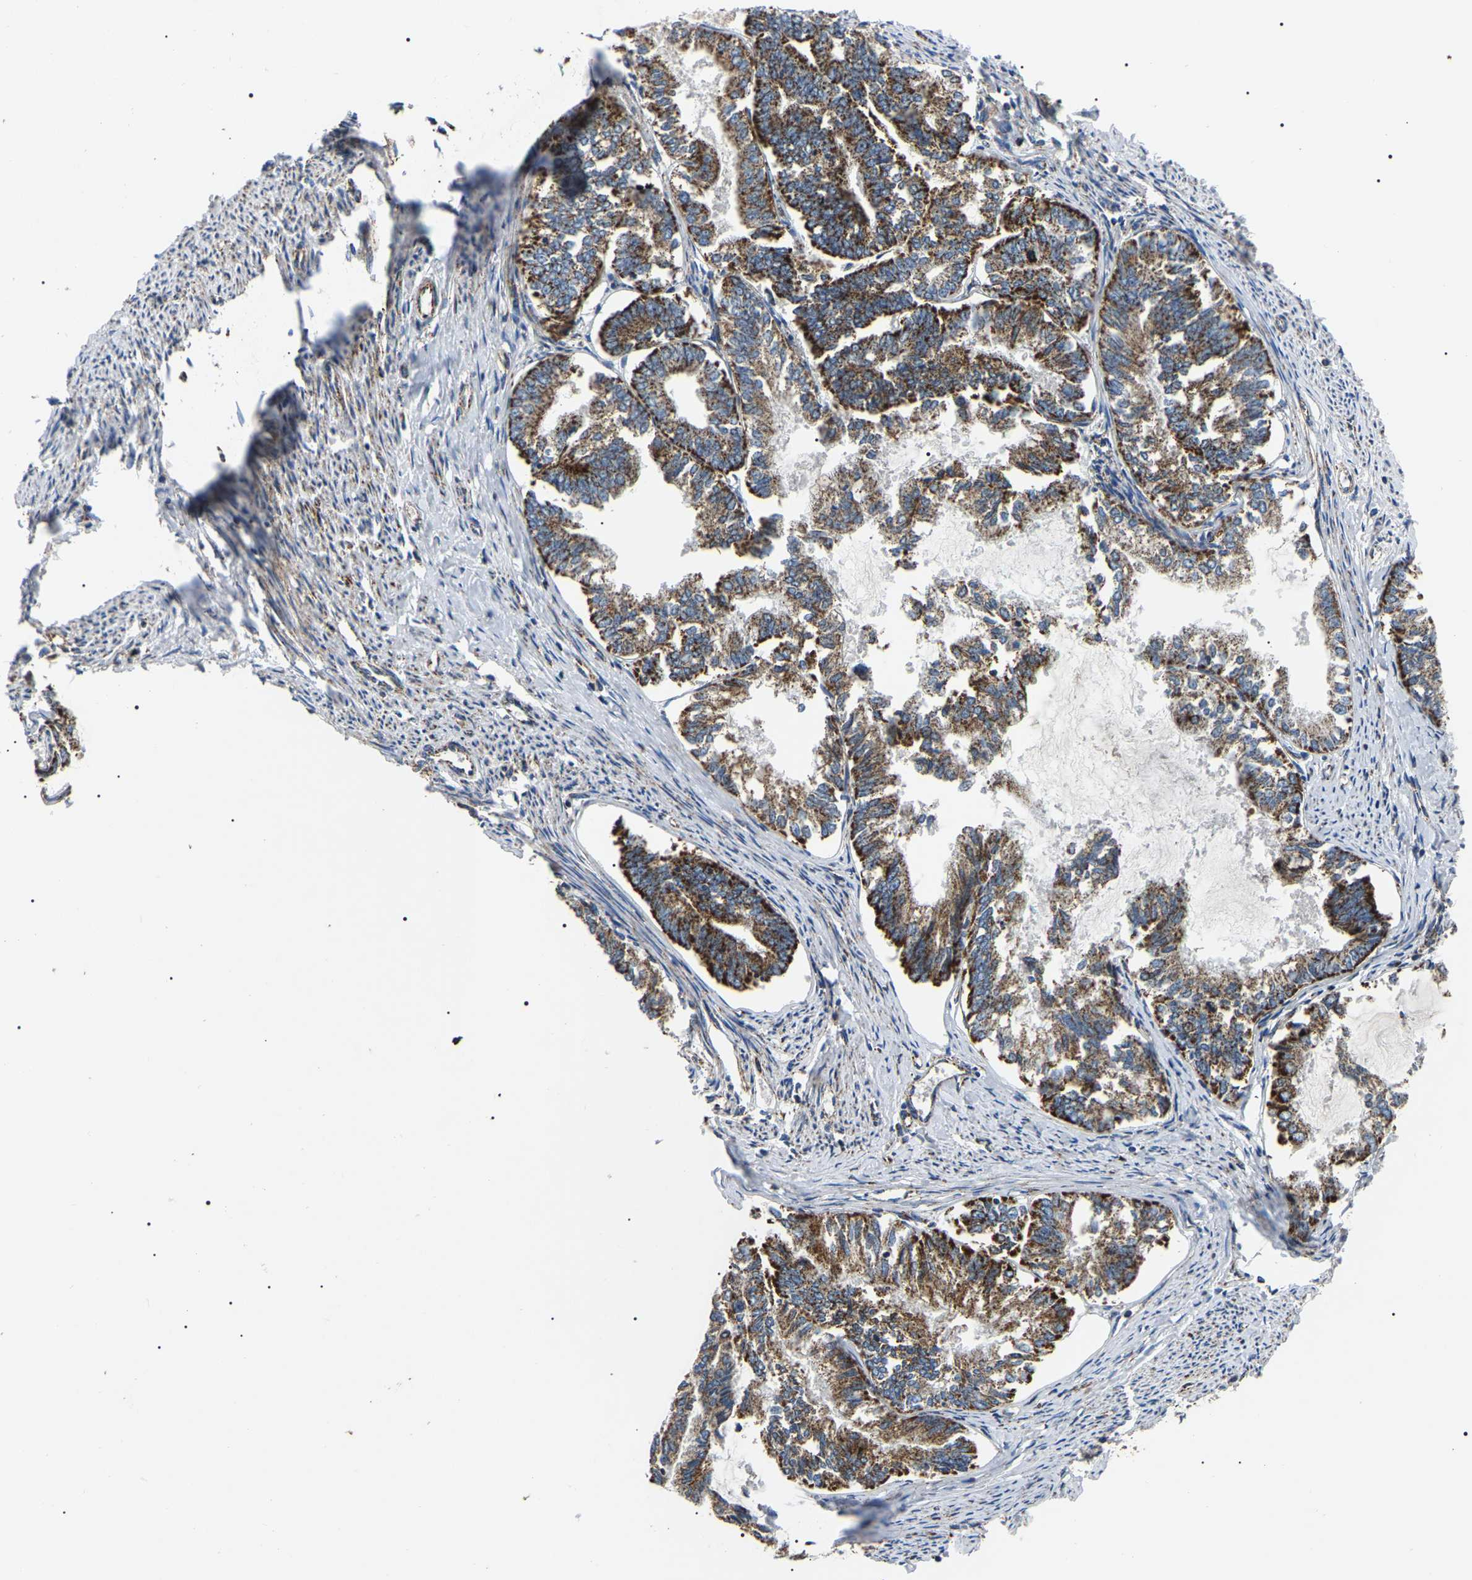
{"staining": {"intensity": "strong", "quantity": ">75%", "location": "cytoplasmic/membranous"}, "tissue": "endometrial cancer", "cell_type": "Tumor cells", "image_type": "cancer", "snomed": [{"axis": "morphology", "description": "Adenocarcinoma, NOS"}, {"axis": "topography", "description": "Endometrium"}], "caption": "A high amount of strong cytoplasmic/membranous staining is seen in about >75% of tumor cells in endometrial cancer (adenocarcinoma) tissue.", "gene": "PPM1E", "patient": {"sex": "female", "age": 86}}